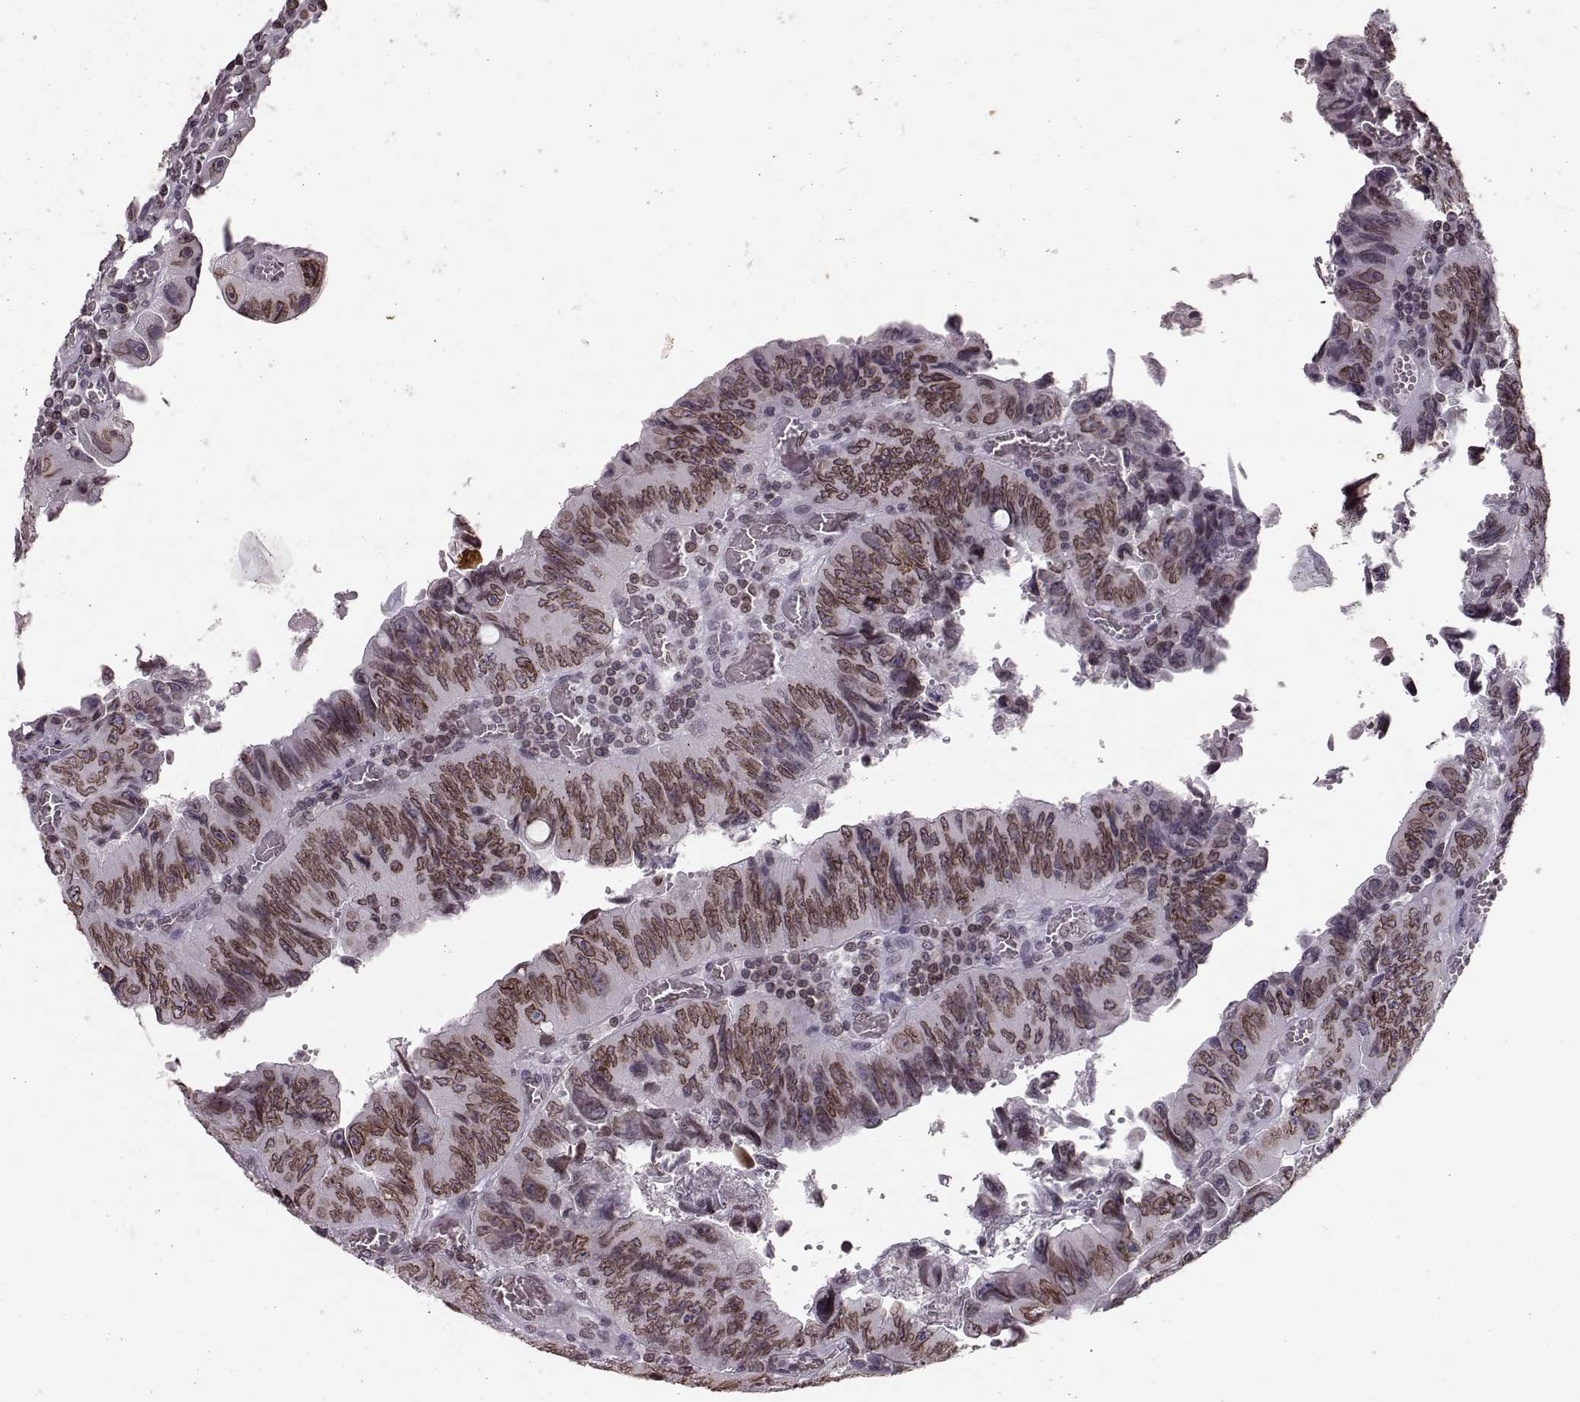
{"staining": {"intensity": "moderate", "quantity": ">75%", "location": "cytoplasmic/membranous,nuclear"}, "tissue": "colorectal cancer", "cell_type": "Tumor cells", "image_type": "cancer", "snomed": [{"axis": "morphology", "description": "Adenocarcinoma, NOS"}, {"axis": "topography", "description": "Colon"}], "caption": "Adenocarcinoma (colorectal) stained for a protein (brown) displays moderate cytoplasmic/membranous and nuclear positive positivity in approximately >75% of tumor cells.", "gene": "DCAF12", "patient": {"sex": "female", "age": 84}}